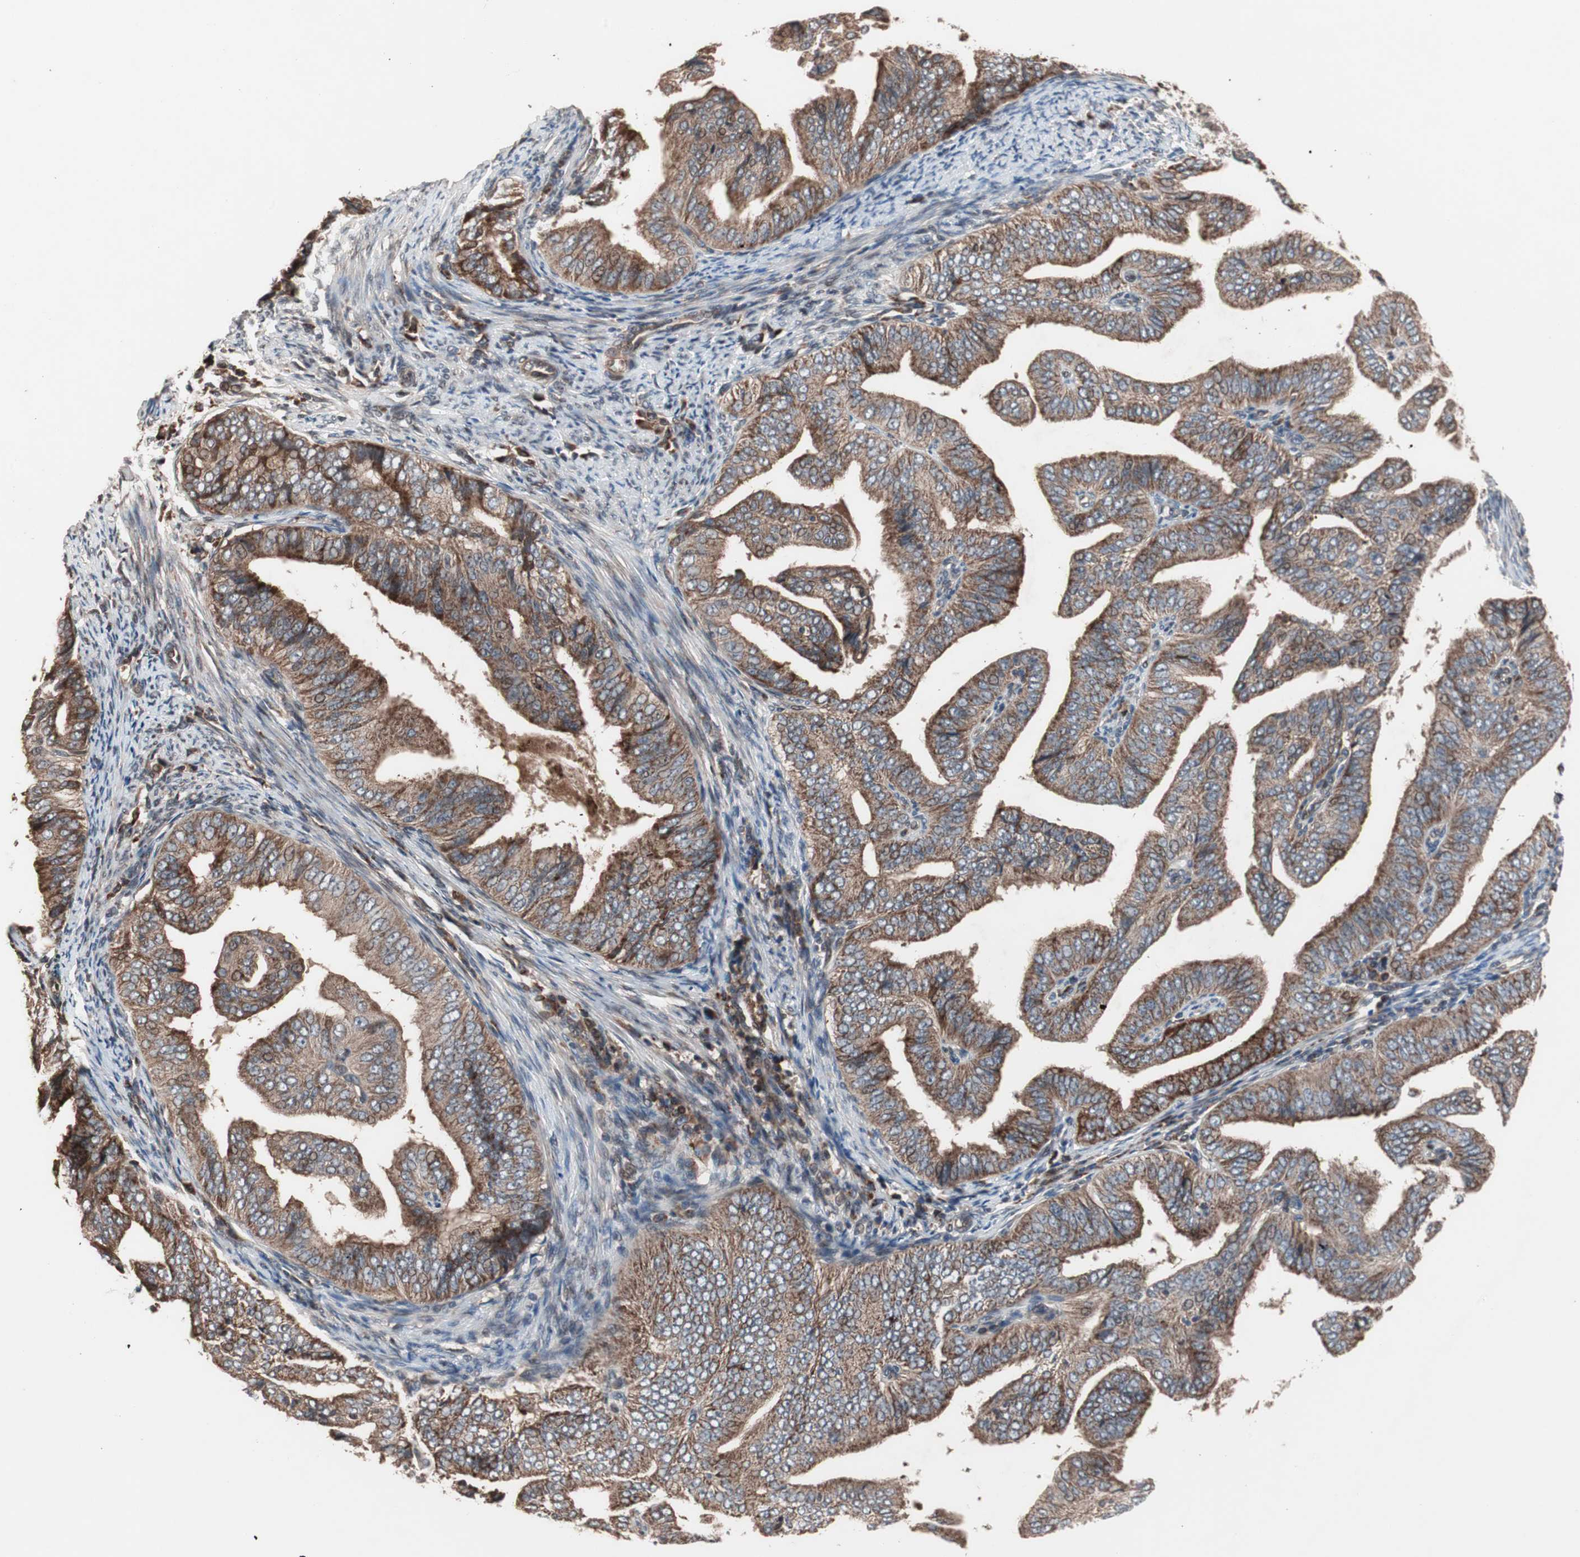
{"staining": {"intensity": "strong", "quantity": ">75%", "location": "cytoplasmic/membranous"}, "tissue": "endometrial cancer", "cell_type": "Tumor cells", "image_type": "cancer", "snomed": [{"axis": "morphology", "description": "Adenocarcinoma, NOS"}, {"axis": "topography", "description": "Endometrium"}], "caption": "Immunohistochemical staining of adenocarcinoma (endometrial) reveals high levels of strong cytoplasmic/membranous positivity in approximately >75% of tumor cells.", "gene": "NF2", "patient": {"sex": "female", "age": 58}}